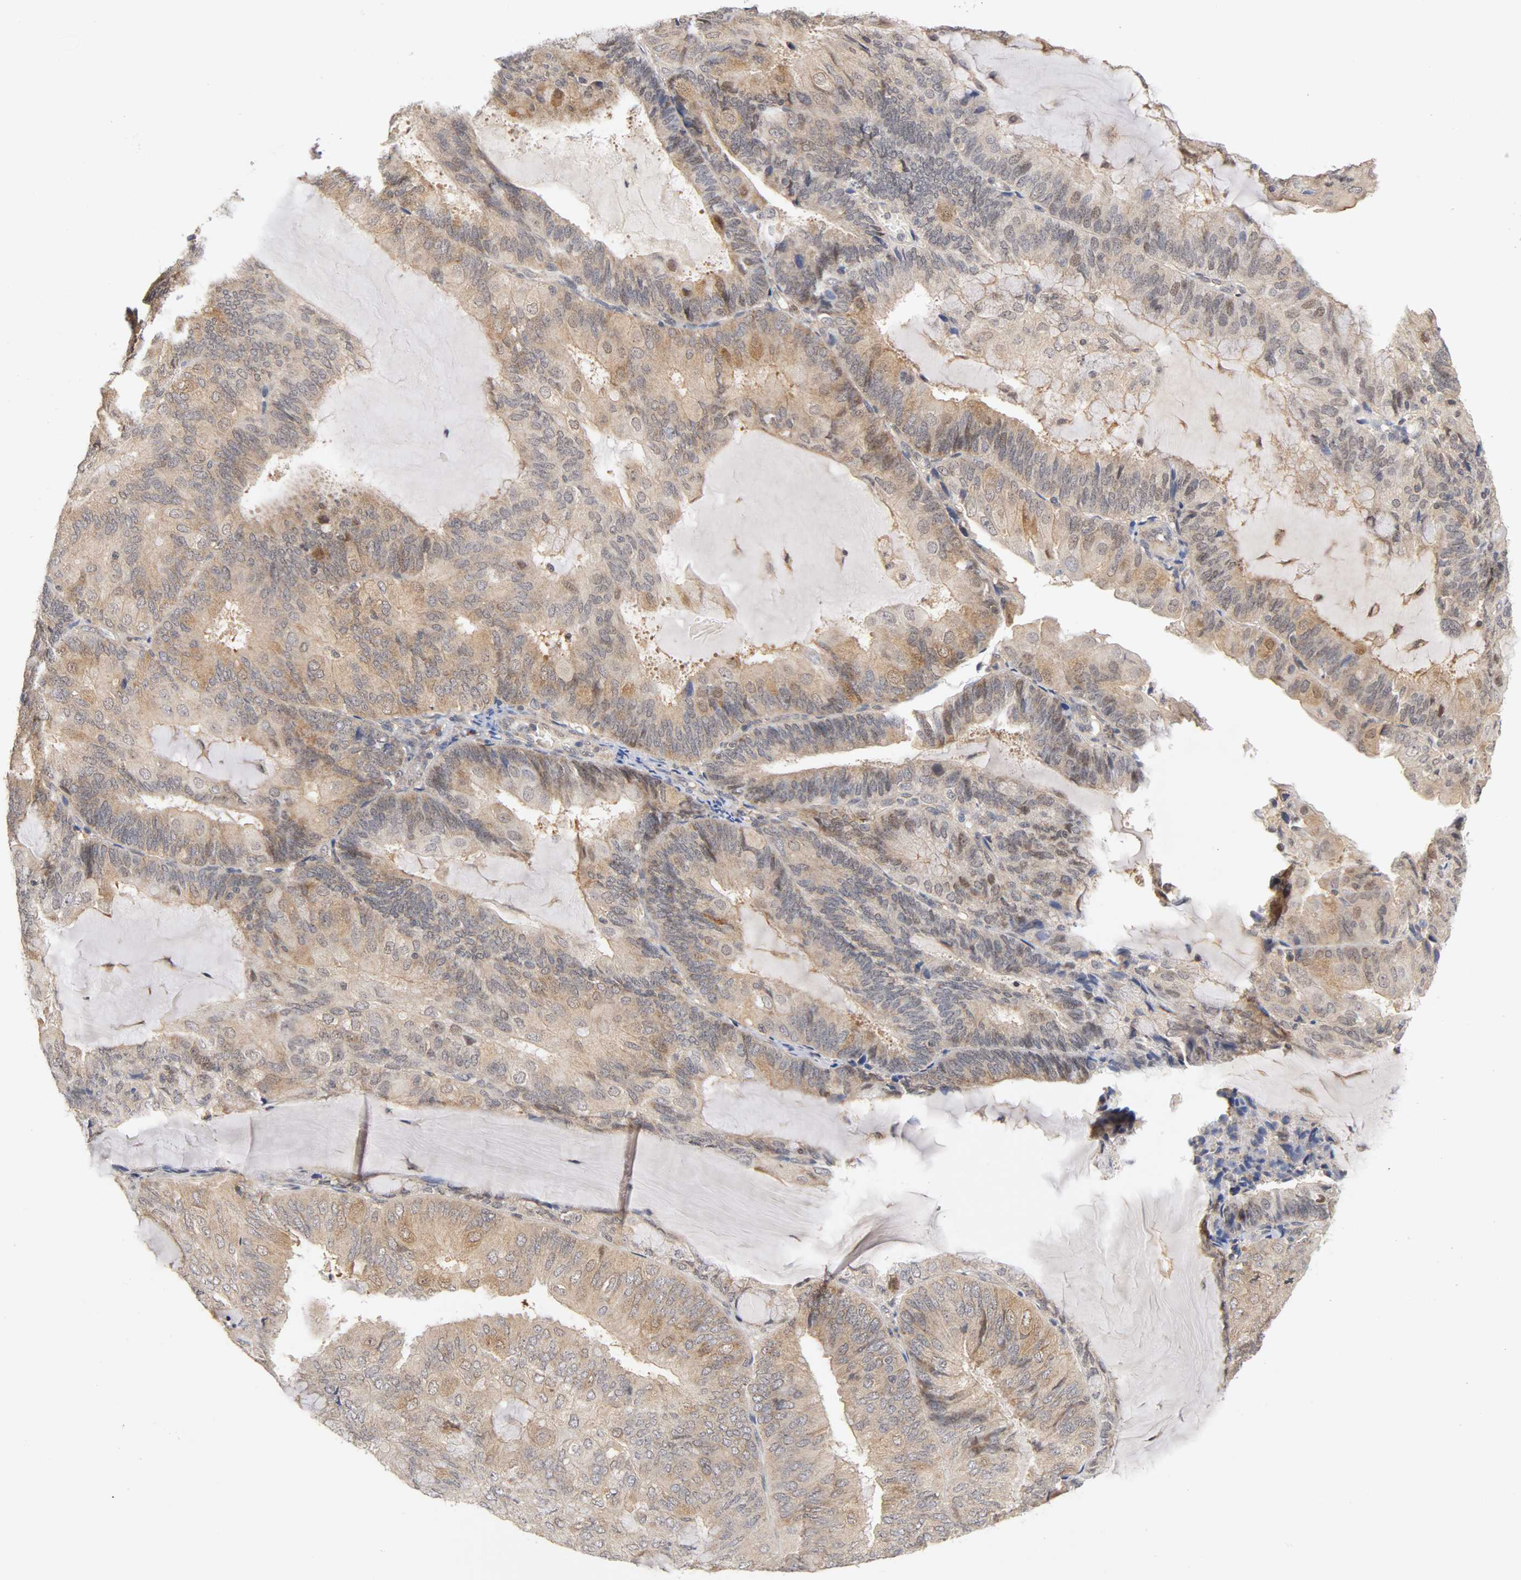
{"staining": {"intensity": "weak", "quantity": "25%-75%", "location": "cytoplasmic/membranous,nuclear"}, "tissue": "endometrial cancer", "cell_type": "Tumor cells", "image_type": "cancer", "snomed": [{"axis": "morphology", "description": "Adenocarcinoma, NOS"}, {"axis": "topography", "description": "Endometrium"}], "caption": "Endometrial cancer (adenocarcinoma) was stained to show a protein in brown. There is low levels of weak cytoplasmic/membranous and nuclear positivity in about 25%-75% of tumor cells.", "gene": "UBE2M", "patient": {"sex": "female", "age": 81}}